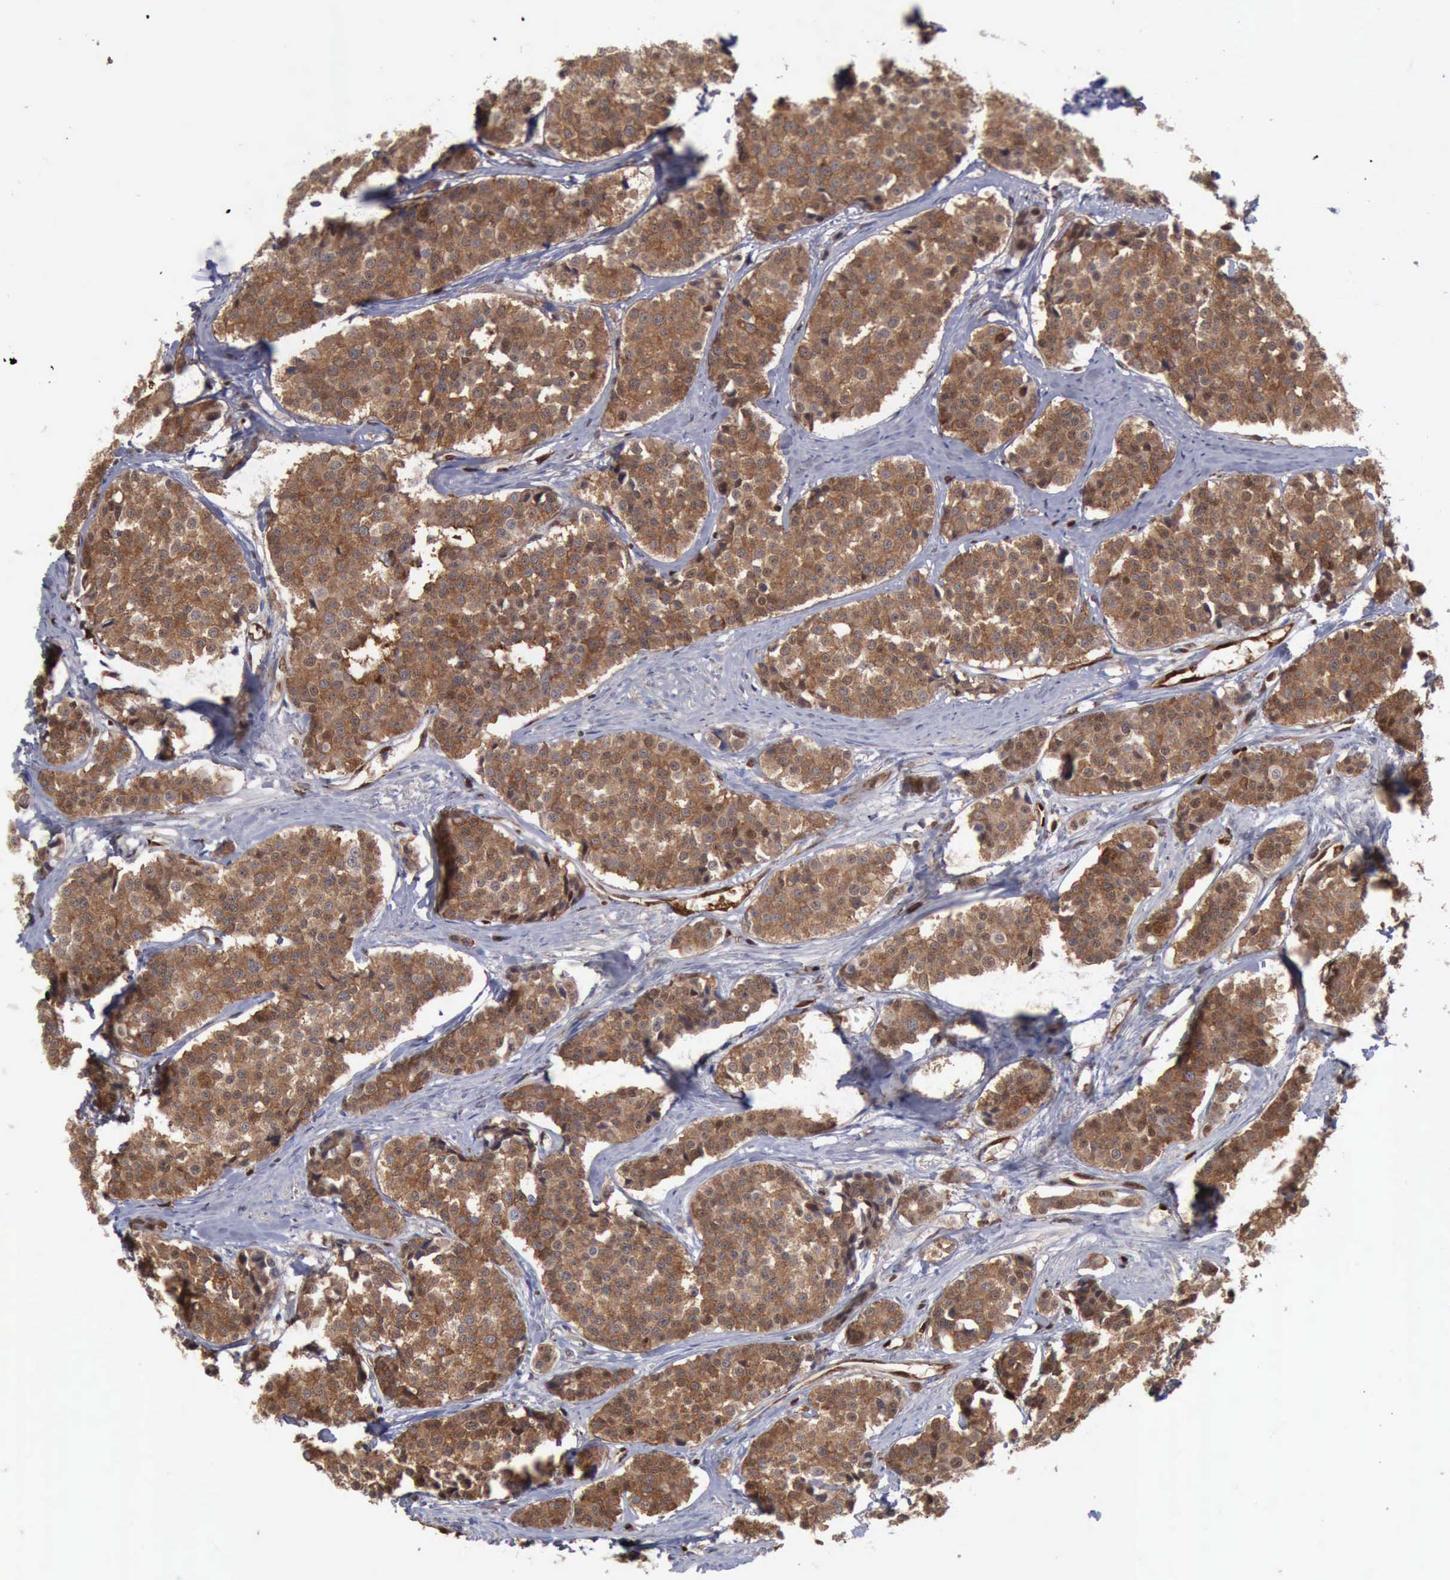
{"staining": {"intensity": "strong", "quantity": ">75%", "location": "cytoplasmic/membranous,nuclear"}, "tissue": "carcinoid", "cell_type": "Tumor cells", "image_type": "cancer", "snomed": [{"axis": "morphology", "description": "Carcinoid, malignant, NOS"}, {"axis": "topography", "description": "Small intestine"}], "caption": "Carcinoid tissue shows strong cytoplasmic/membranous and nuclear staining in approximately >75% of tumor cells, visualized by immunohistochemistry.", "gene": "PDCD4", "patient": {"sex": "male", "age": 60}}